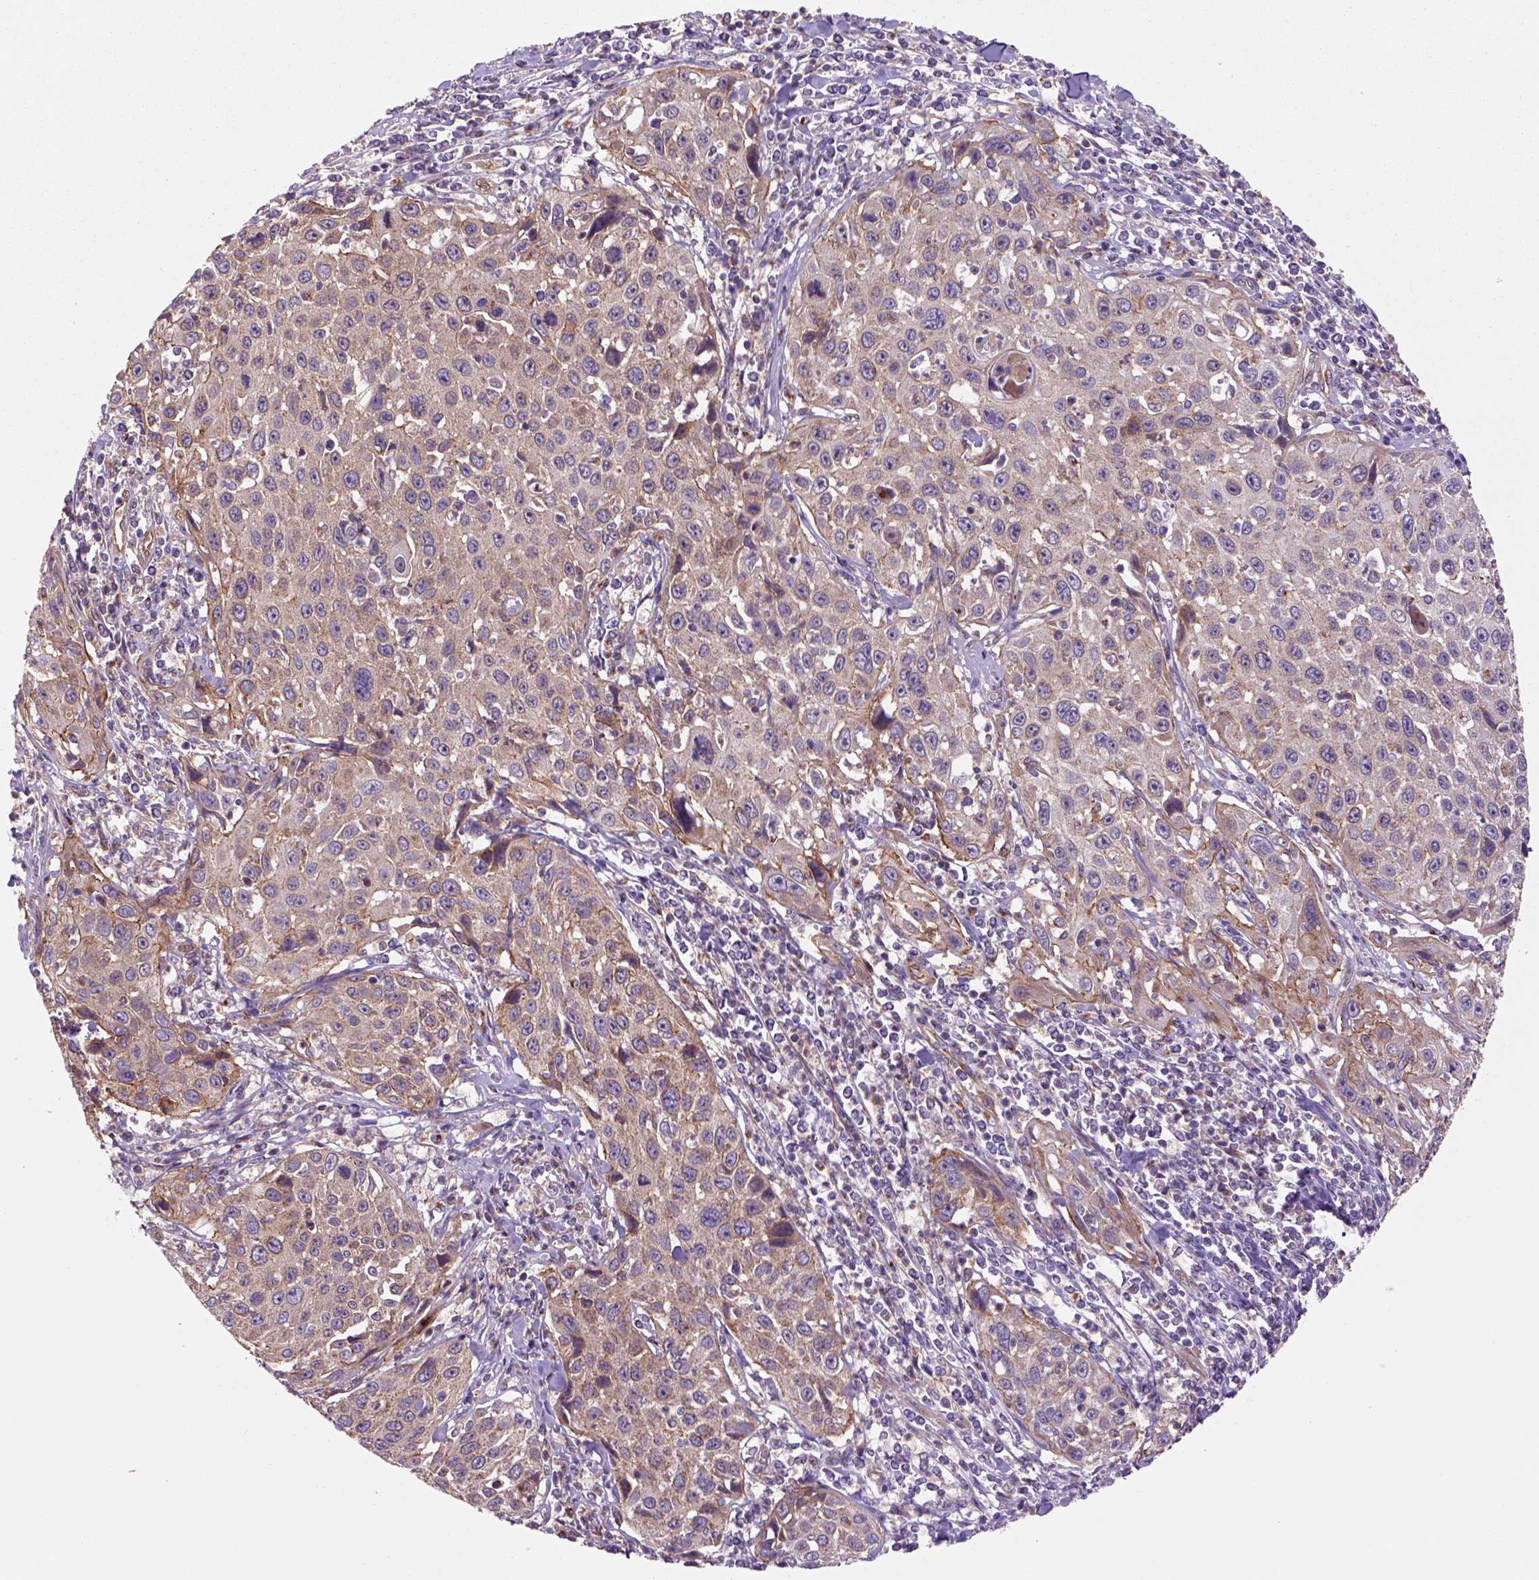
{"staining": {"intensity": "moderate", "quantity": "<25%", "location": "cytoplasmic/membranous"}, "tissue": "cervical cancer", "cell_type": "Tumor cells", "image_type": "cancer", "snomed": [{"axis": "morphology", "description": "Squamous cell carcinoma, NOS"}, {"axis": "topography", "description": "Cervix"}], "caption": "Moderate cytoplasmic/membranous protein staining is appreciated in about <25% of tumor cells in cervical cancer (squamous cell carcinoma).", "gene": "WARS2", "patient": {"sex": "female", "age": 26}}